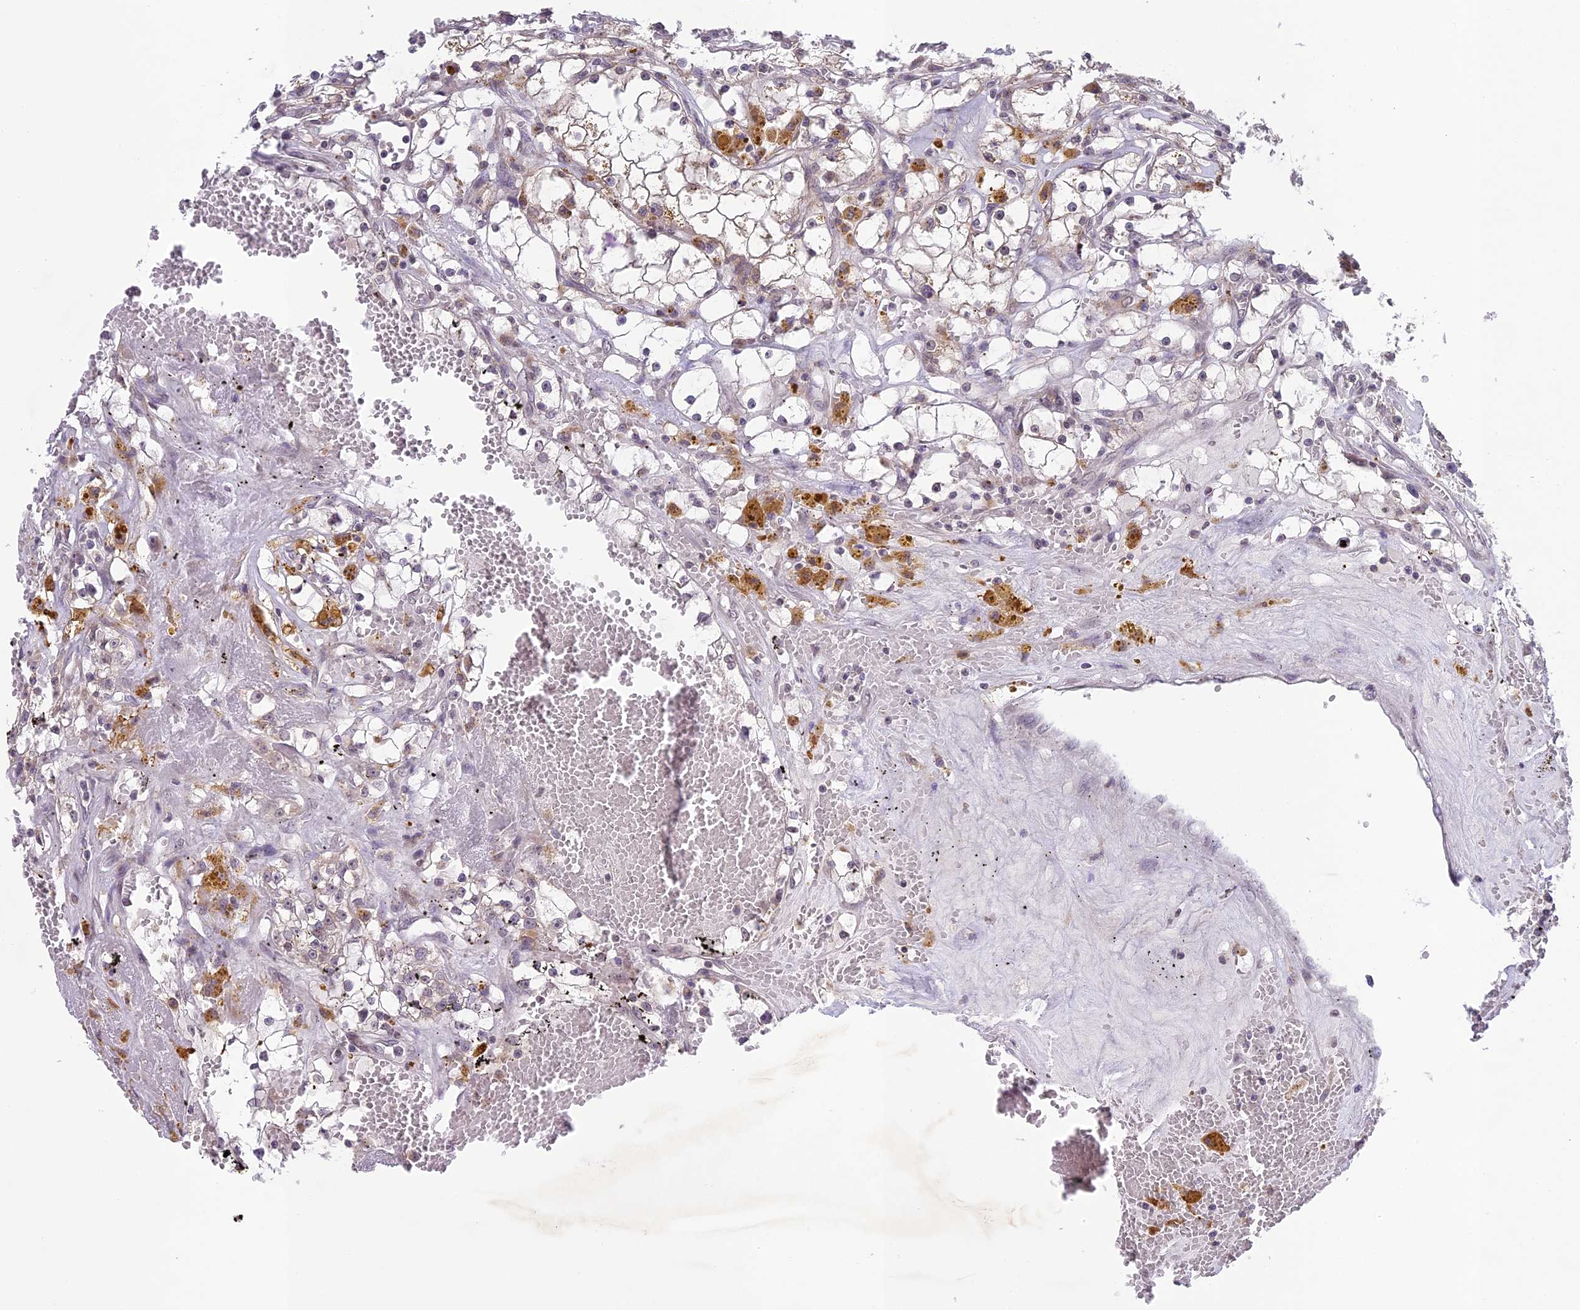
{"staining": {"intensity": "negative", "quantity": "none", "location": "none"}, "tissue": "renal cancer", "cell_type": "Tumor cells", "image_type": "cancer", "snomed": [{"axis": "morphology", "description": "Adenocarcinoma, NOS"}, {"axis": "topography", "description": "Kidney"}], "caption": "Immunohistochemical staining of human renal cancer (adenocarcinoma) displays no significant positivity in tumor cells.", "gene": "ERG28", "patient": {"sex": "male", "age": 56}}